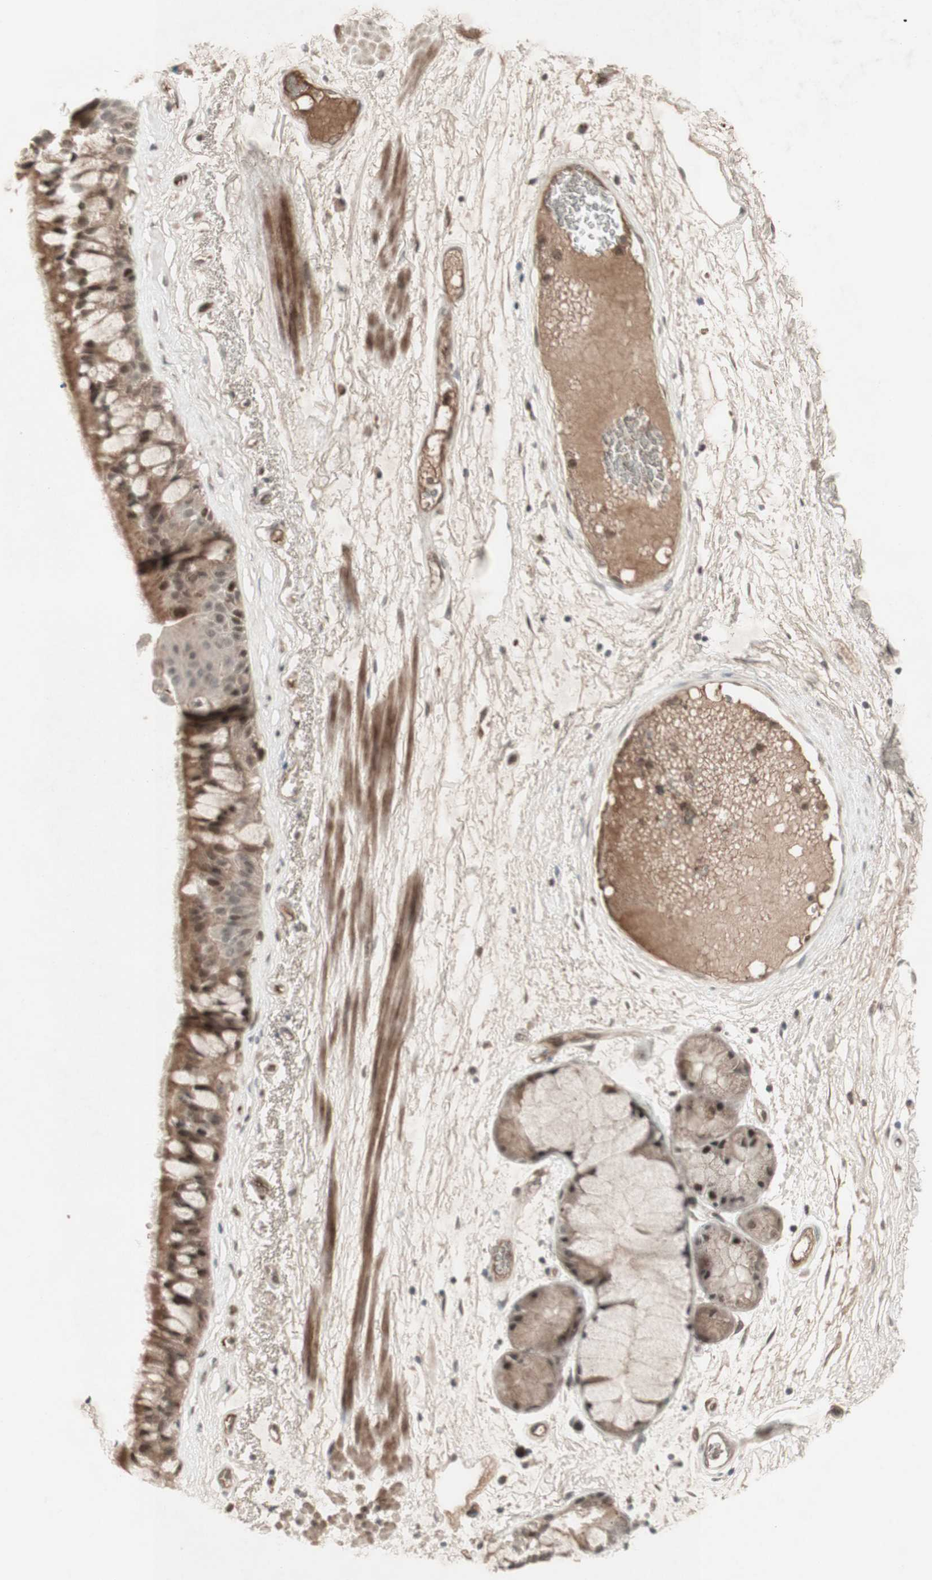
{"staining": {"intensity": "moderate", "quantity": ">75%", "location": "cytoplasmic/membranous,nuclear"}, "tissue": "bronchus", "cell_type": "Respiratory epithelial cells", "image_type": "normal", "snomed": [{"axis": "morphology", "description": "Normal tissue, NOS"}, {"axis": "topography", "description": "Bronchus"}], "caption": "Immunohistochemical staining of normal human bronchus reveals medium levels of moderate cytoplasmic/membranous,nuclear expression in approximately >75% of respiratory epithelial cells.", "gene": "MSH6", "patient": {"sex": "male", "age": 66}}